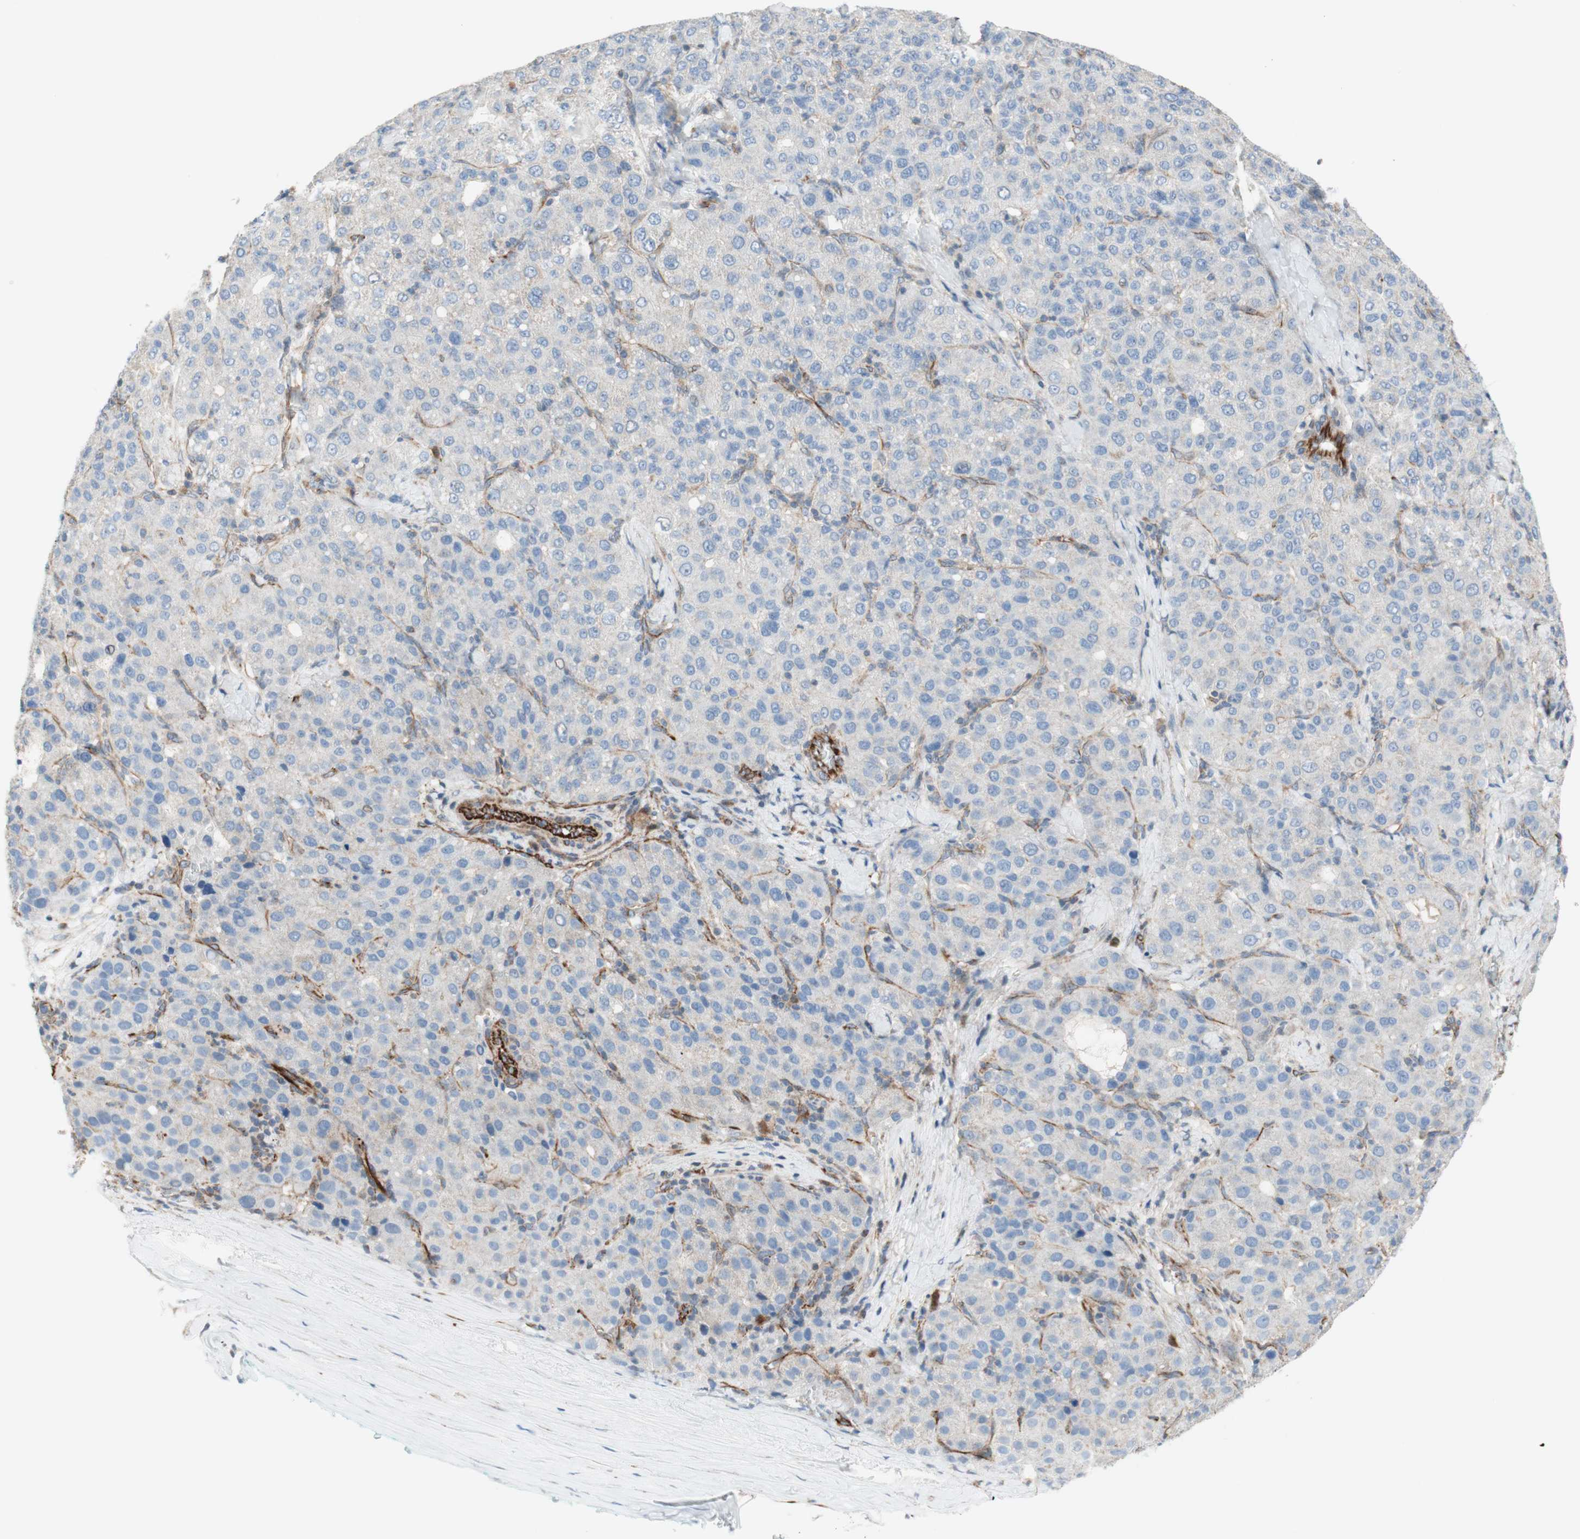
{"staining": {"intensity": "negative", "quantity": "none", "location": "none"}, "tissue": "liver cancer", "cell_type": "Tumor cells", "image_type": "cancer", "snomed": [{"axis": "morphology", "description": "Carcinoma, Hepatocellular, NOS"}, {"axis": "topography", "description": "Liver"}], "caption": "An immunohistochemistry (IHC) histopathology image of hepatocellular carcinoma (liver) is shown. There is no staining in tumor cells of hepatocellular carcinoma (liver).", "gene": "POU2AF1", "patient": {"sex": "male", "age": 65}}